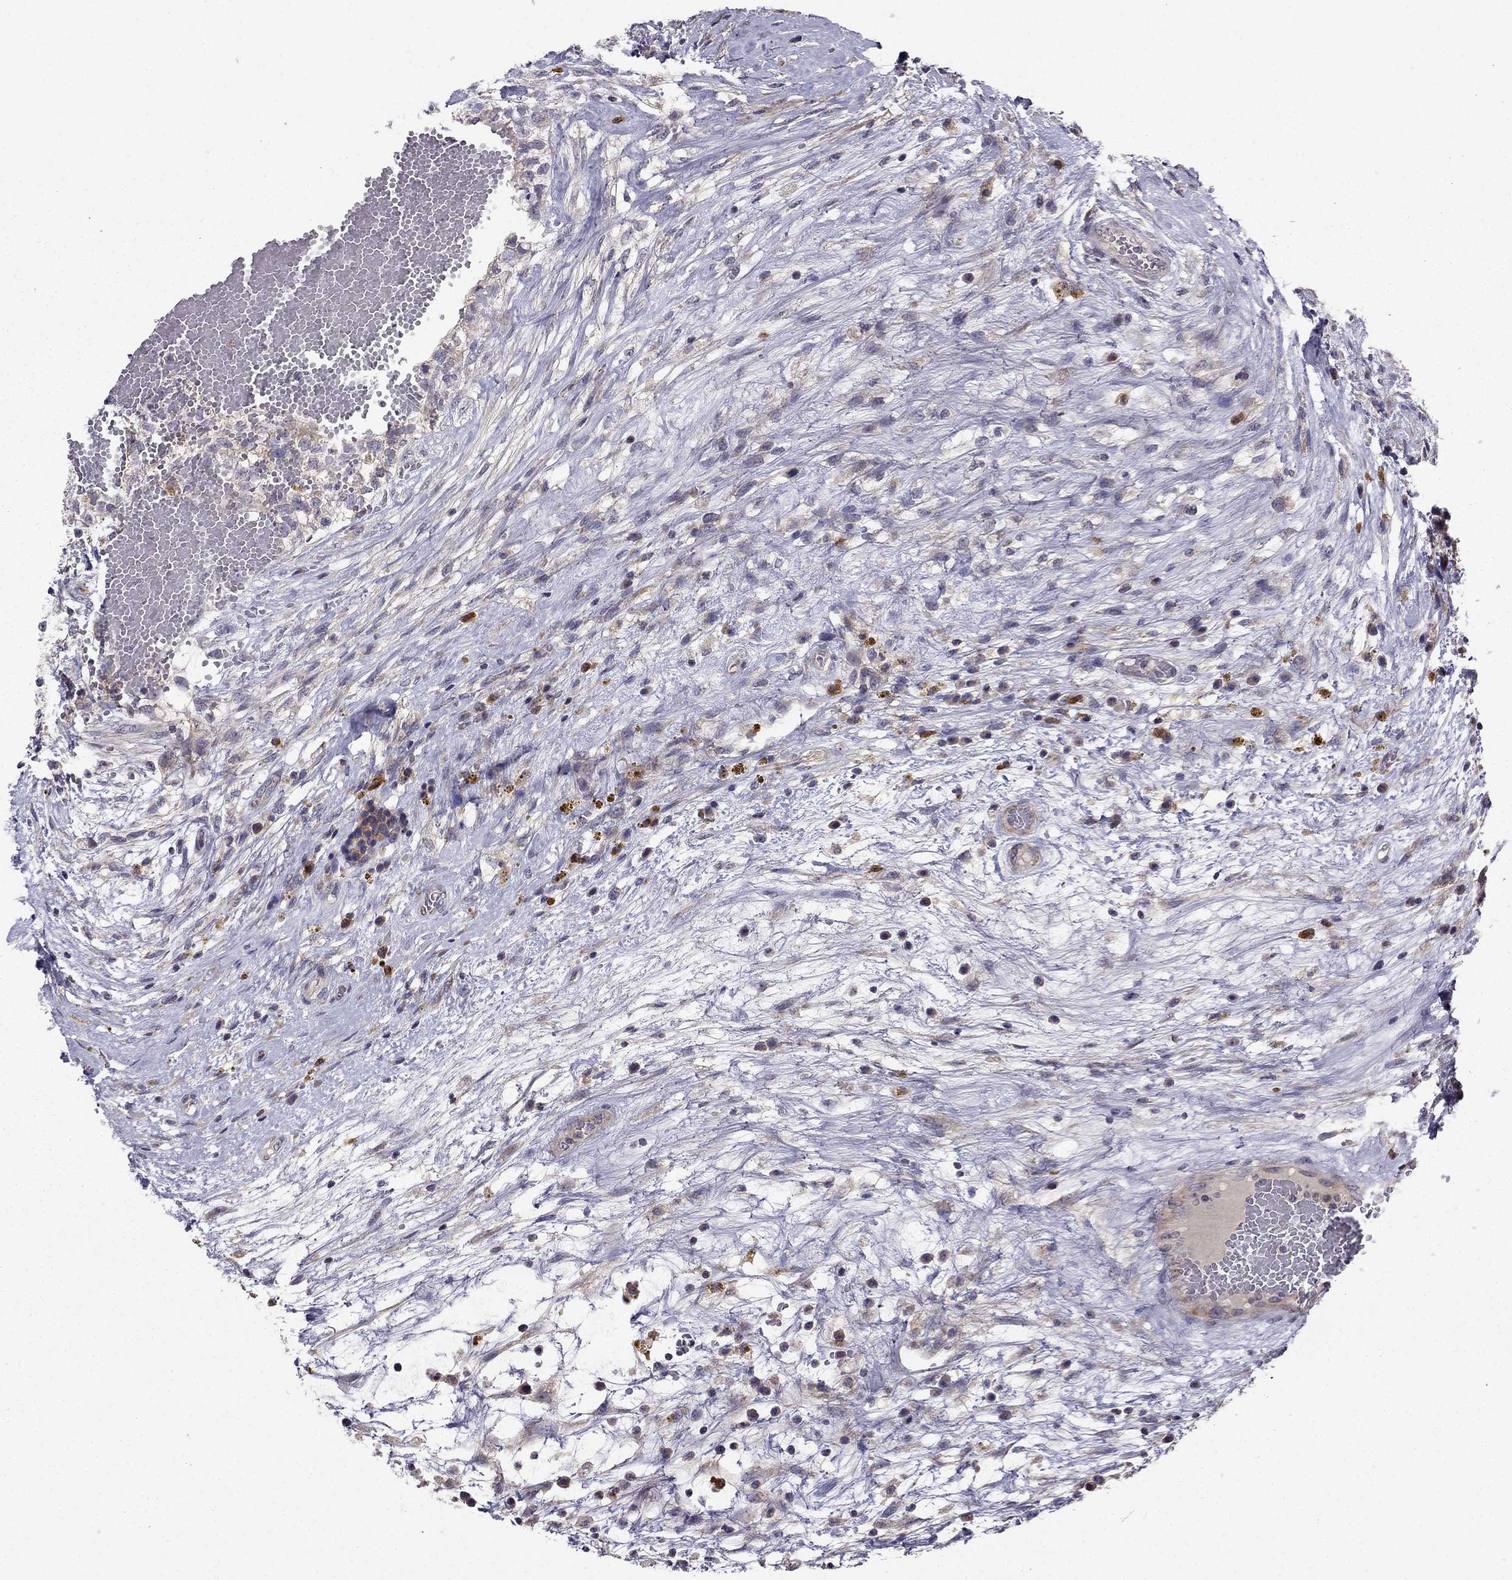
{"staining": {"intensity": "weak", "quantity": "<25%", "location": "cytoplasmic/membranous"}, "tissue": "testis cancer", "cell_type": "Tumor cells", "image_type": "cancer", "snomed": [{"axis": "morphology", "description": "Normal tissue, NOS"}, {"axis": "morphology", "description": "Carcinoma, Embryonal, NOS"}, {"axis": "topography", "description": "Testis"}, {"axis": "topography", "description": "Epididymis"}], "caption": "Histopathology image shows no protein positivity in tumor cells of testis embryonal carcinoma tissue.", "gene": "STXBP5", "patient": {"sex": "male", "age": 32}}